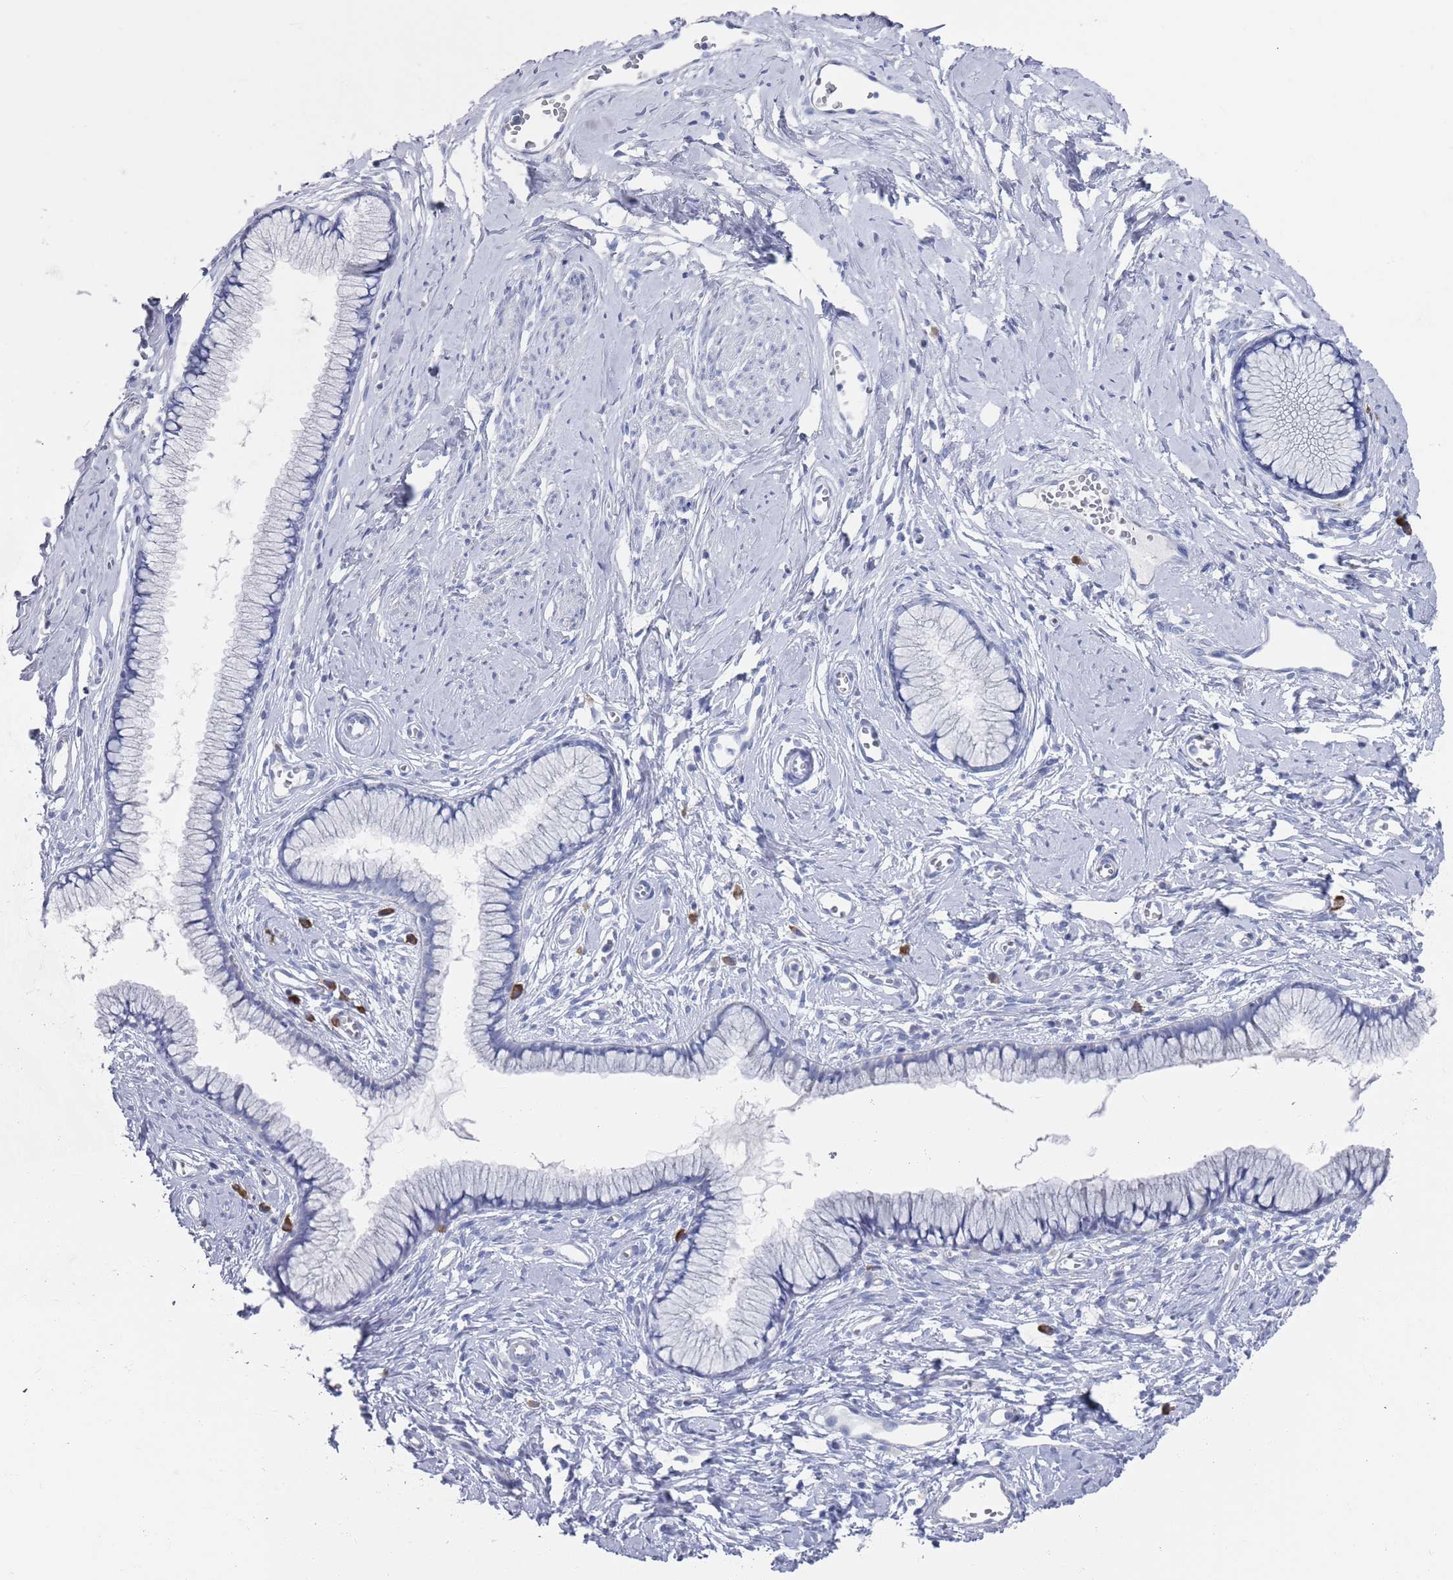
{"staining": {"intensity": "negative", "quantity": "none", "location": "none"}, "tissue": "cervix", "cell_type": "Glandular cells", "image_type": "normal", "snomed": [{"axis": "morphology", "description": "Normal tissue, NOS"}, {"axis": "topography", "description": "Cervix"}], "caption": "A micrograph of human cervix is negative for staining in glandular cells.", "gene": "MAT1A", "patient": {"sex": "female", "age": 40}}